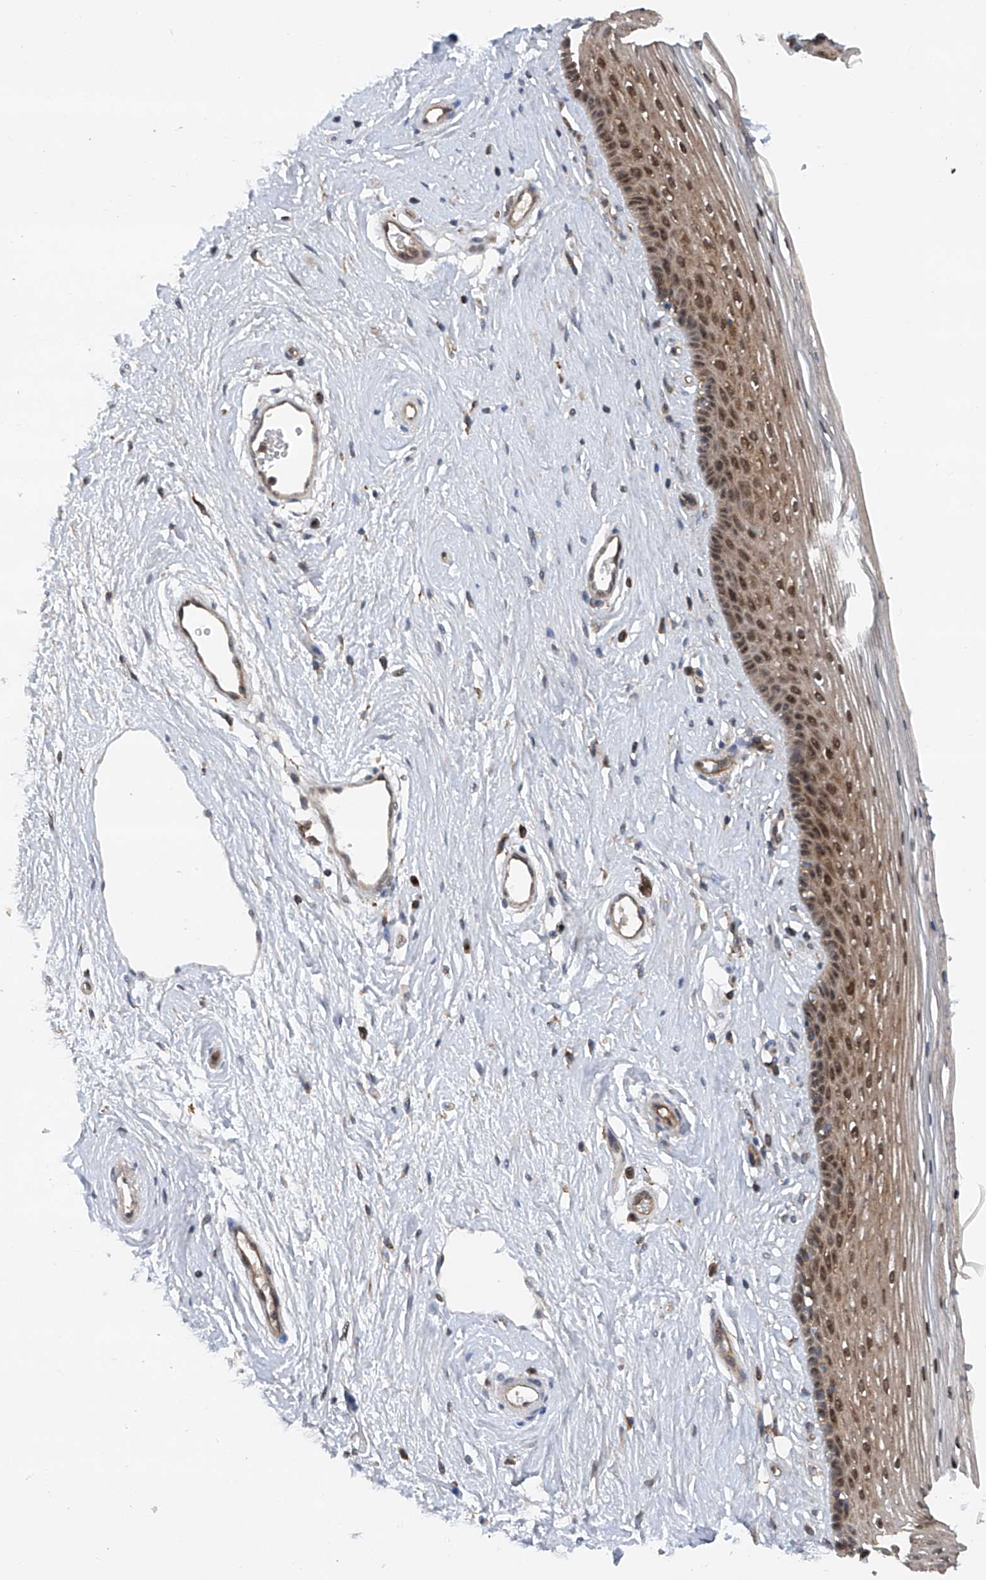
{"staining": {"intensity": "moderate", "quantity": ">75%", "location": "cytoplasmic/membranous,nuclear"}, "tissue": "vagina", "cell_type": "Squamous epithelial cells", "image_type": "normal", "snomed": [{"axis": "morphology", "description": "Normal tissue, NOS"}, {"axis": "topography", "description": "Vagina"}], "caption": "The image displays staining of unremarkable vagina, revealing moderate cytoplasmic/membranous,nuclear protein expression (brown color) within squamous epithelial cells. The protein is shown in brown color, while the nuclei are stained blue.", "gene": "SMAP1", "patient": {"sex": "female", "age": 46}}